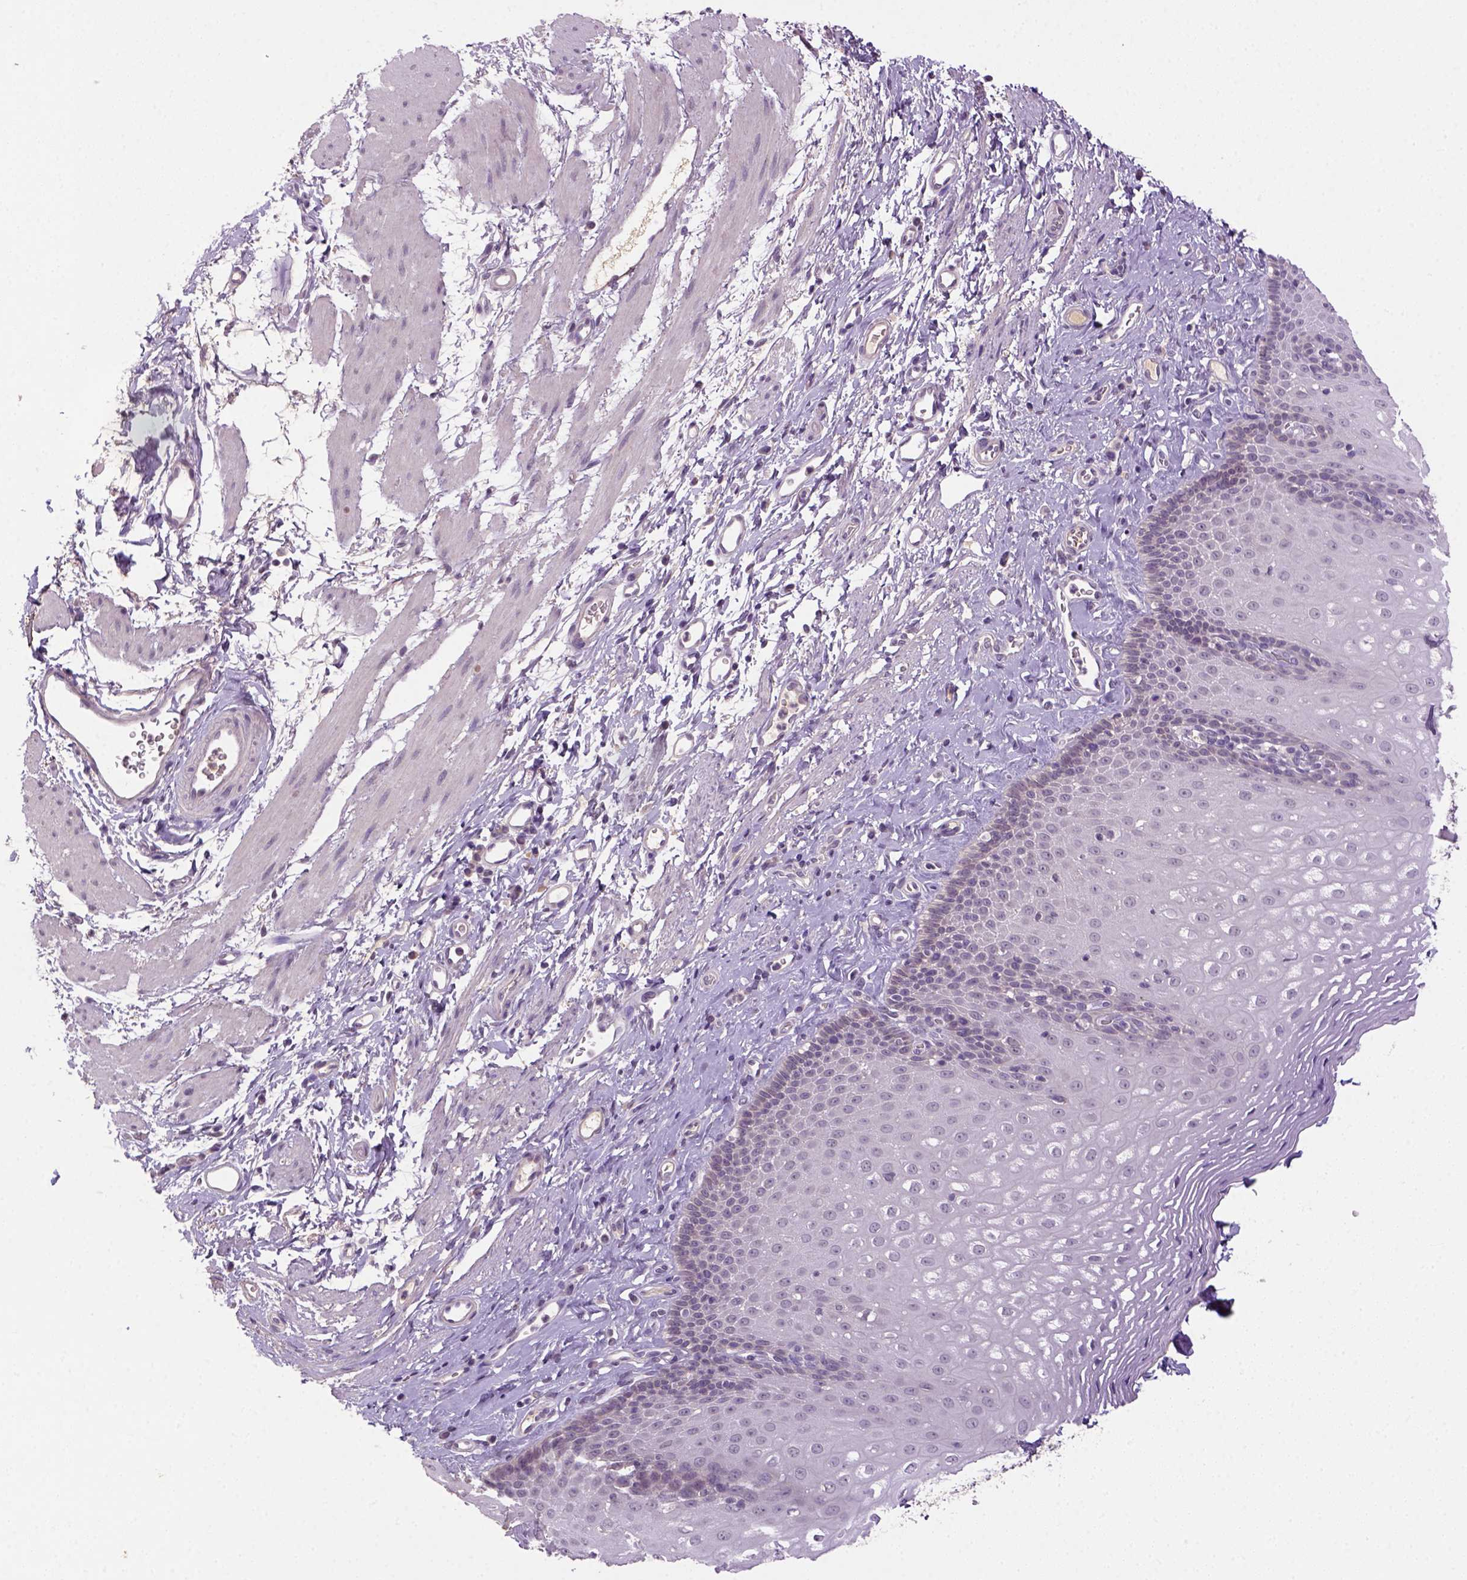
{"staining": {"intensity": "negative", "quantity": "none", "location": "none"}, "tissue": "esophagus", "cell_type": "Squamous epithelial cells", "image_type": "normal", "snomed": [{"axis": "morphology", "description": "Normal tissue, NOS"}, {"axis": "topography", "description": "Esophagus"}], "caption": "Esophagus stained for a protein using IHC displays no positivity squamous epithelial cells.", "gene": "NLGN2", "patient": {"sex": "female", "age": 68}}